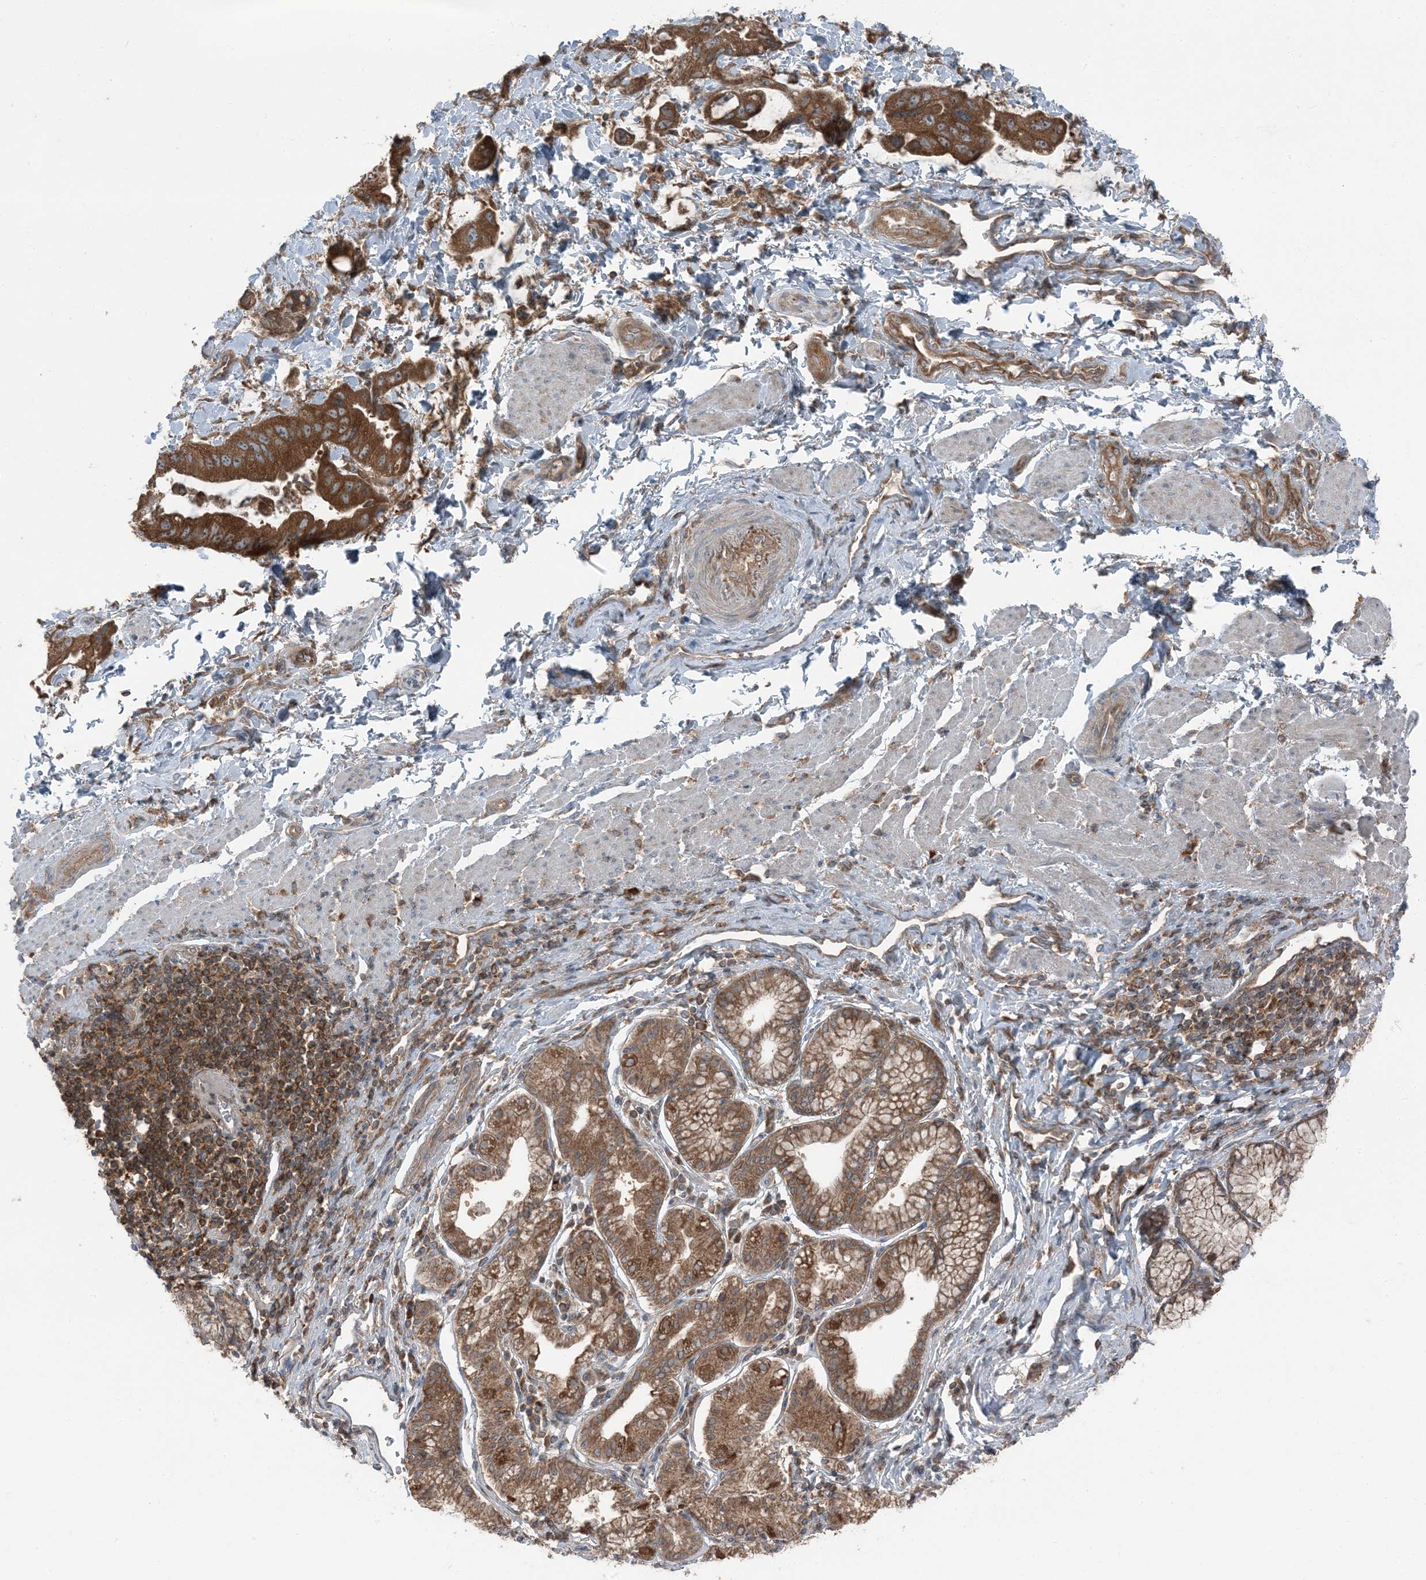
{"staining": {"intensity": "strong", "quantity": ">75%", "location": "cytoplasmic/membranous"}, "tissue": "stomach cancer", "cell_type": "Tumor cells", "image_type": "cancer", "snomed": [{"axis": "morphology", "description": "Adenocarcinoma, NOS"}, {"axis": "topography", "description": "Stomach"}], "caption": "Human stomach cancer stained with a brown dye shows strong cytoplasmic/membranous positive positivity in about >75% of tumor cells.", "gene": "RAB3GAP1", "patient": {"sex": "male", "age": 62}}